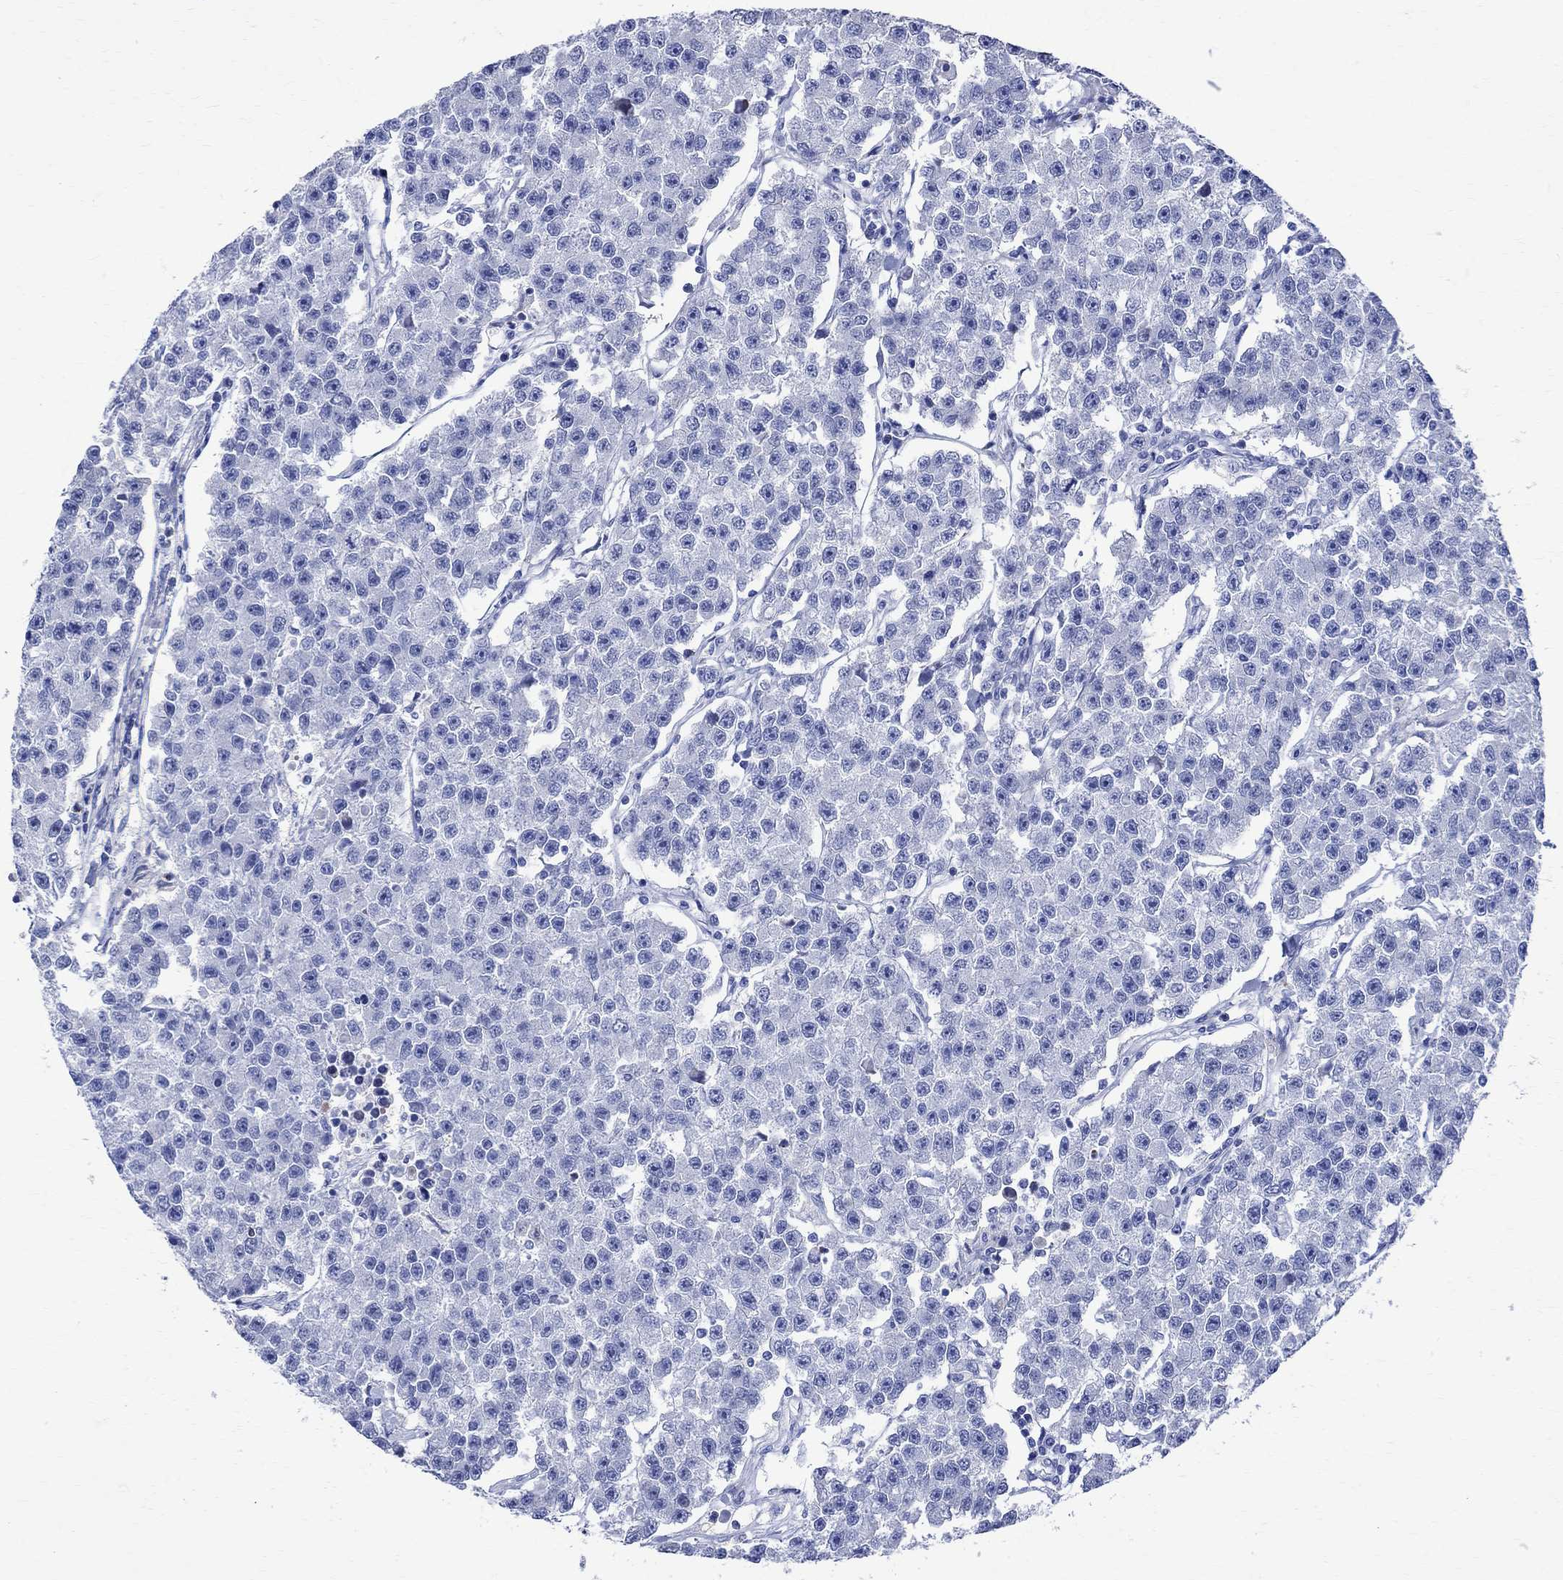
{"staining": {"intensity": "negative", "quantity": "none", "location": "none"}, "tissue": "testis cancer", "cell_type": "Tumor cells", "image_type": "cancer", "snomed": [{"axis": "morphology", "description": "Seminoma, NOS"}, {"axis": "topography", "description": "Testis"}], "caption": "The histopathology image reveals no significant positivity in tumor cells of seminoma (testis). (DAB IHC, high magnification).", "gene": "PARVB", "patient": {"sex": "male", "age": 59}}